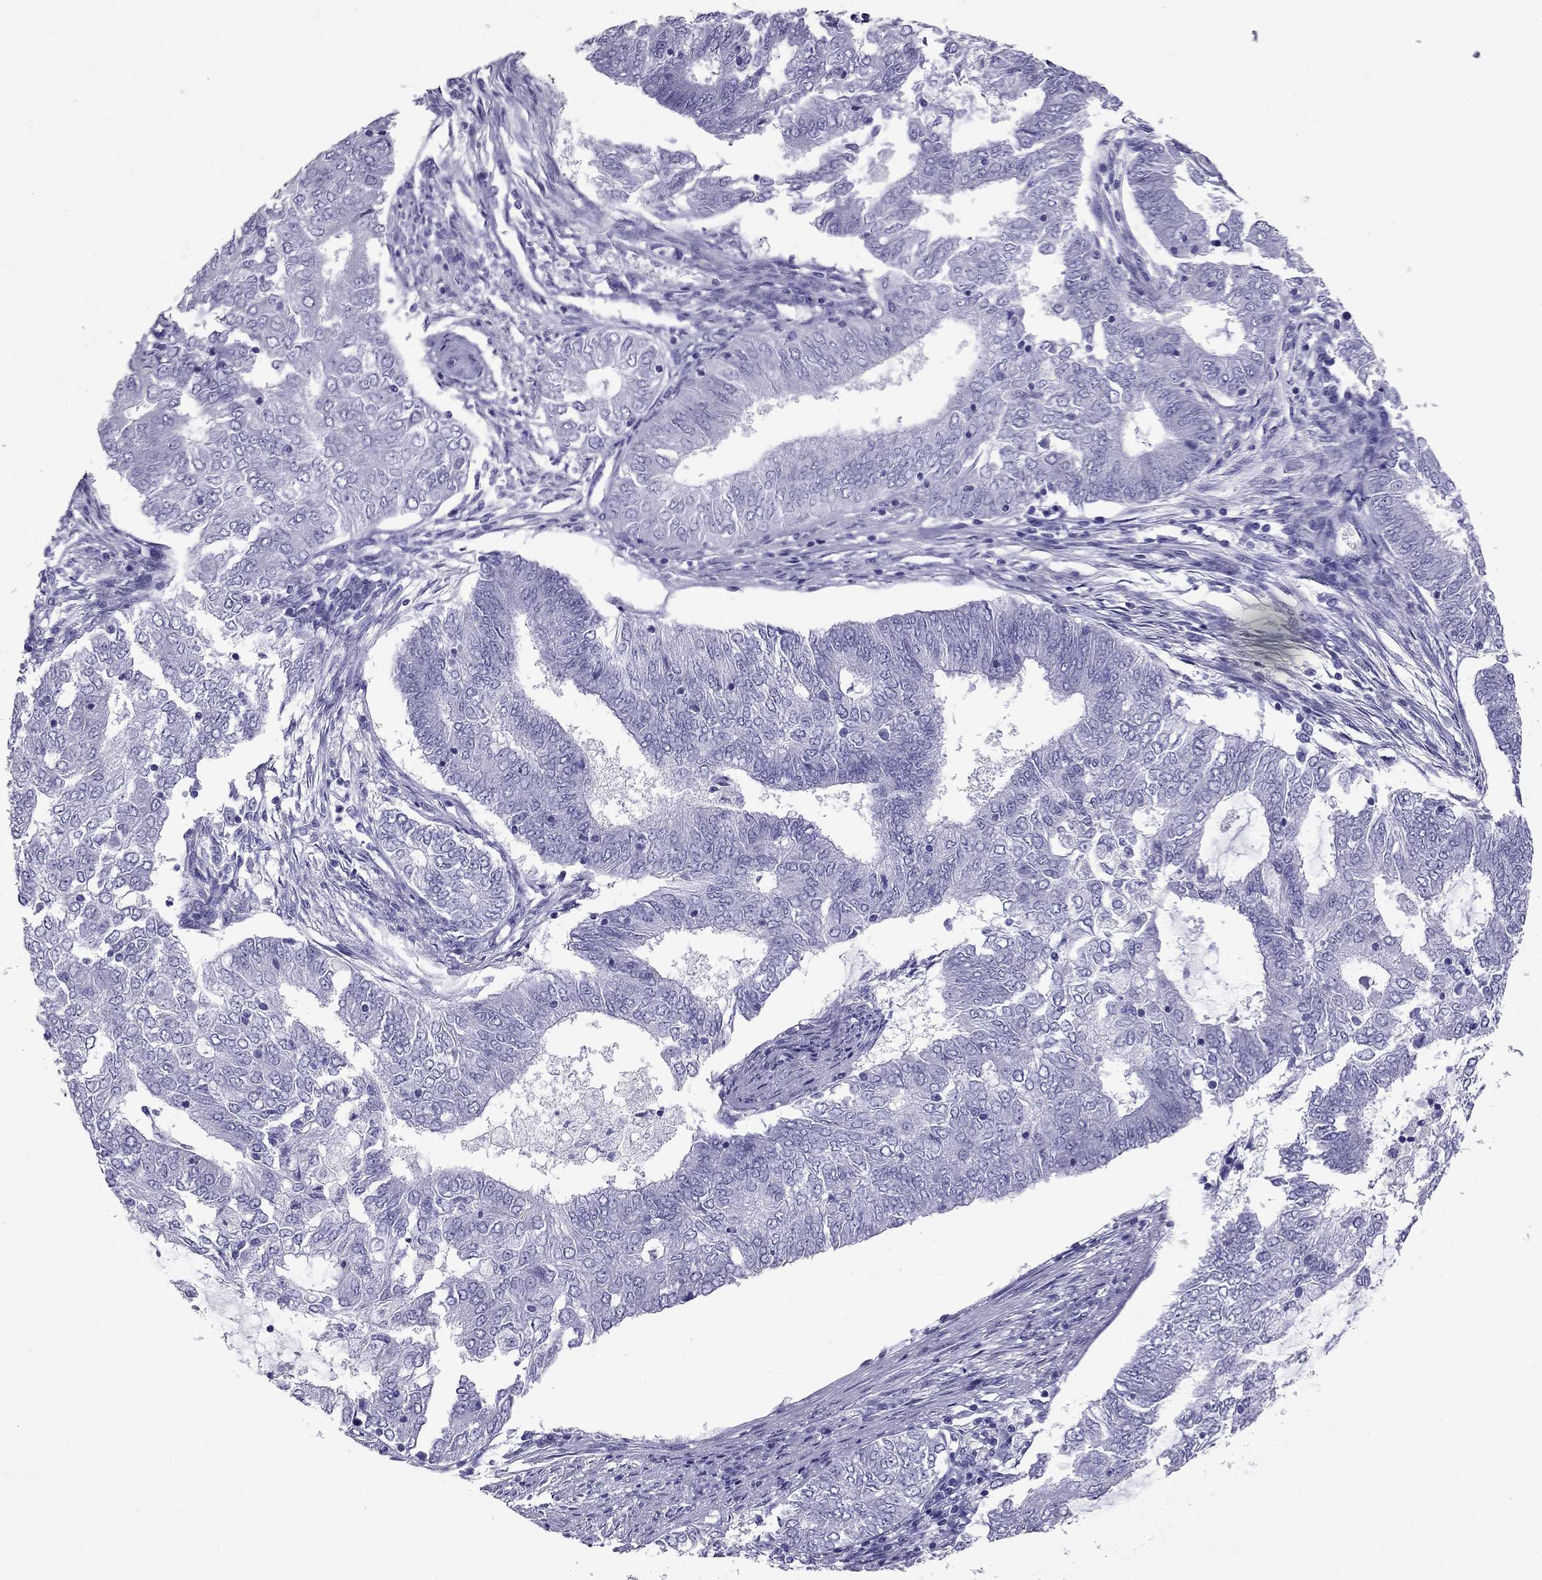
{"staining": {"intensity": "negative", "quantity": "none", "location": "none"}, "tissue": "endometrial cancer", "cell_type": "Tumor cells", "image_type": "cancer", "snomed": [{"axis": "morphology", "description": "Adenocarcinoma, NOS"}, {"axis": "topography", "description": "Endometrium"}], "caption": "Tumor cells show no significant expression in adenocarcinoma (endometrial).", "gene": "PDE6A", "patient": {"sex": "female", "age": 62}}